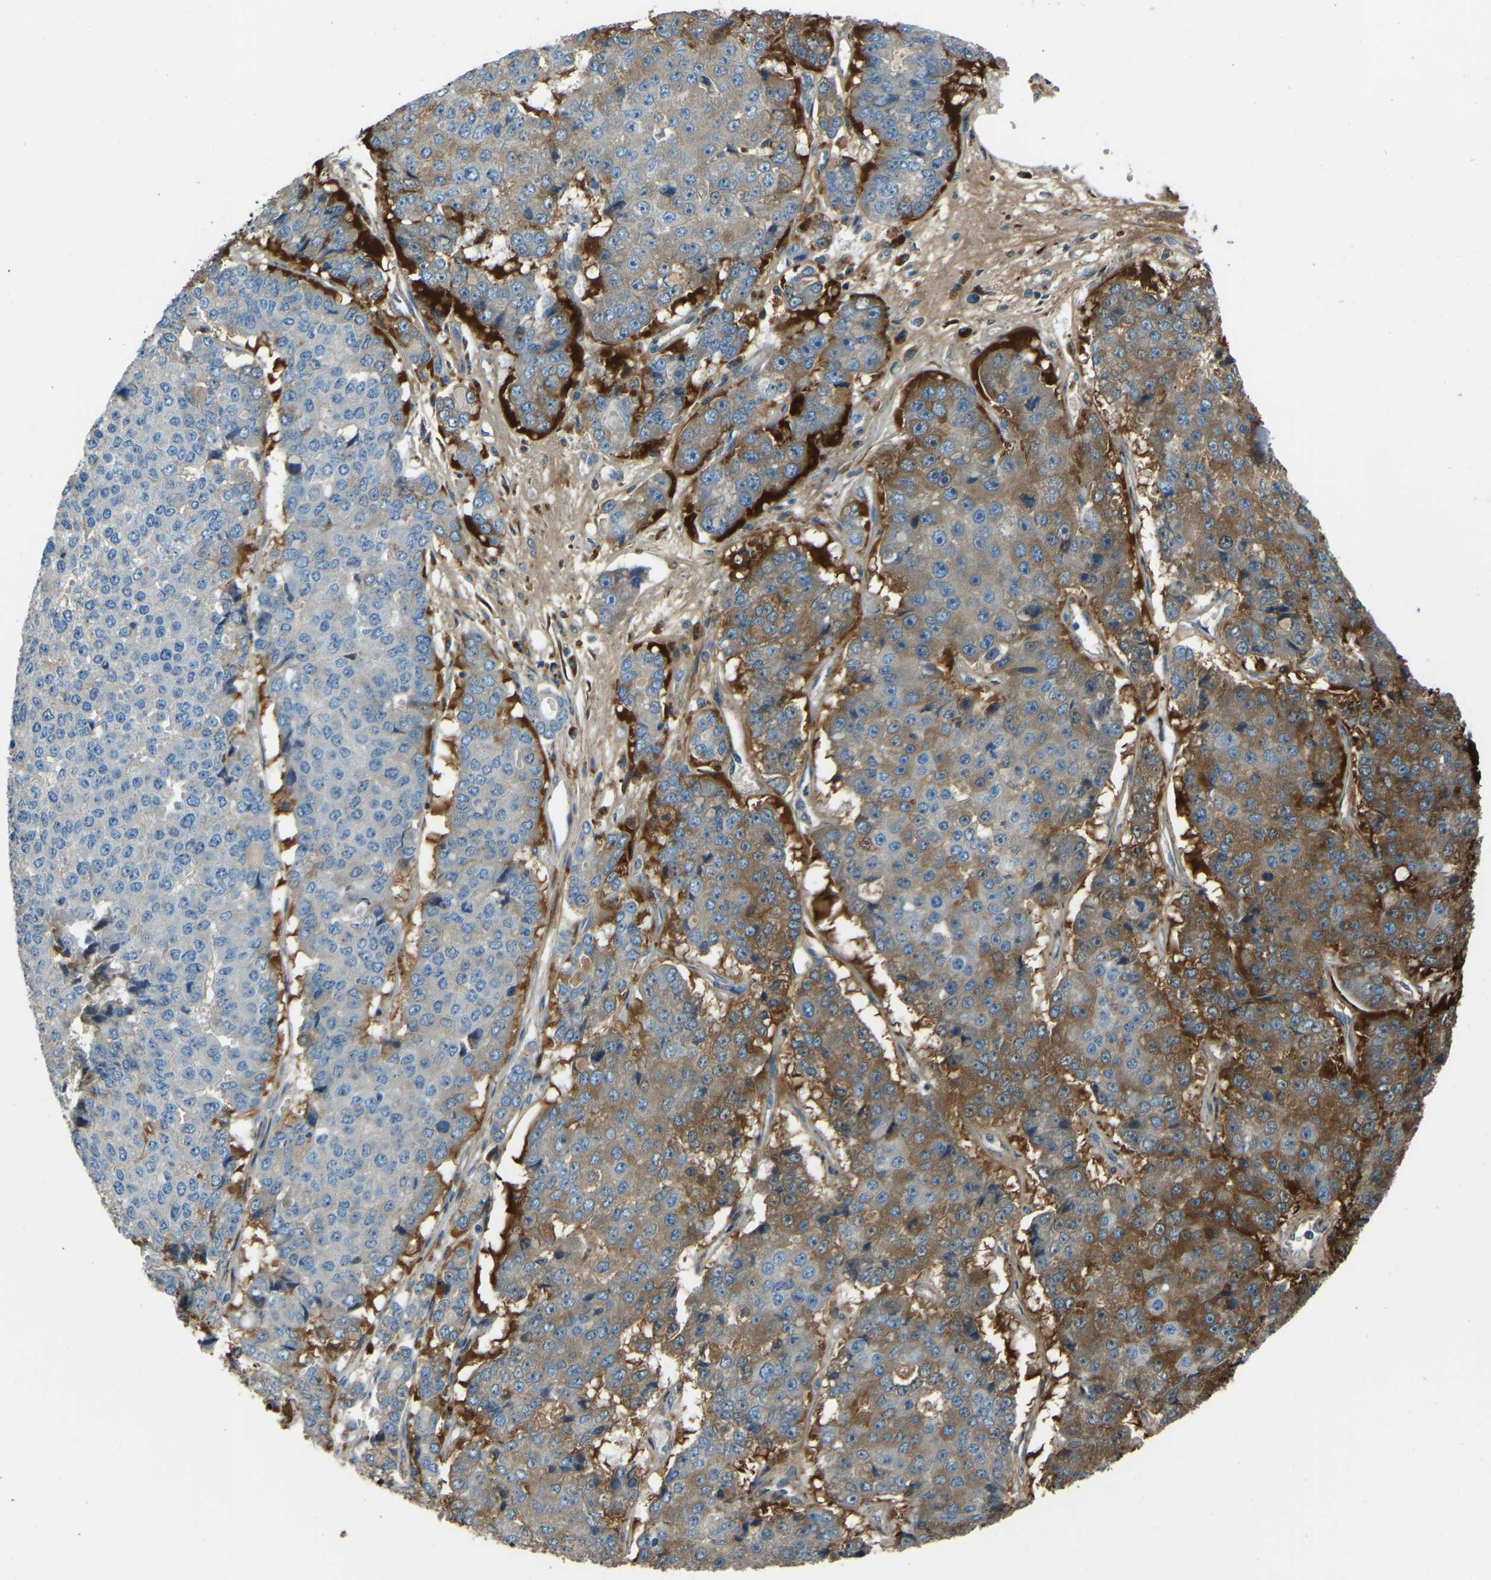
{"staining": {"intensity": "moderate", "quantity": "25%-75%", "location": "cytoplasmic/membranous"}, "tissue": "pancreatic cancer", "cell_type": "Tumor cells", "image_type": "cancer", "snomed": [{"axis": "morphology", "description": "Adenocarcinoma, NOS"}, {"axis": "topography", "description": "Pancreas"}], "caption": "Pancreatic cancer (adenocarcinoma) was stained to show a protein in brown. There is medium levels of moderate cytoplasmic/membranous positivity in about 25%-75% of tumor cells.", "gene": "COL3A1", "patient": {"sex": "male", "age": 50}}